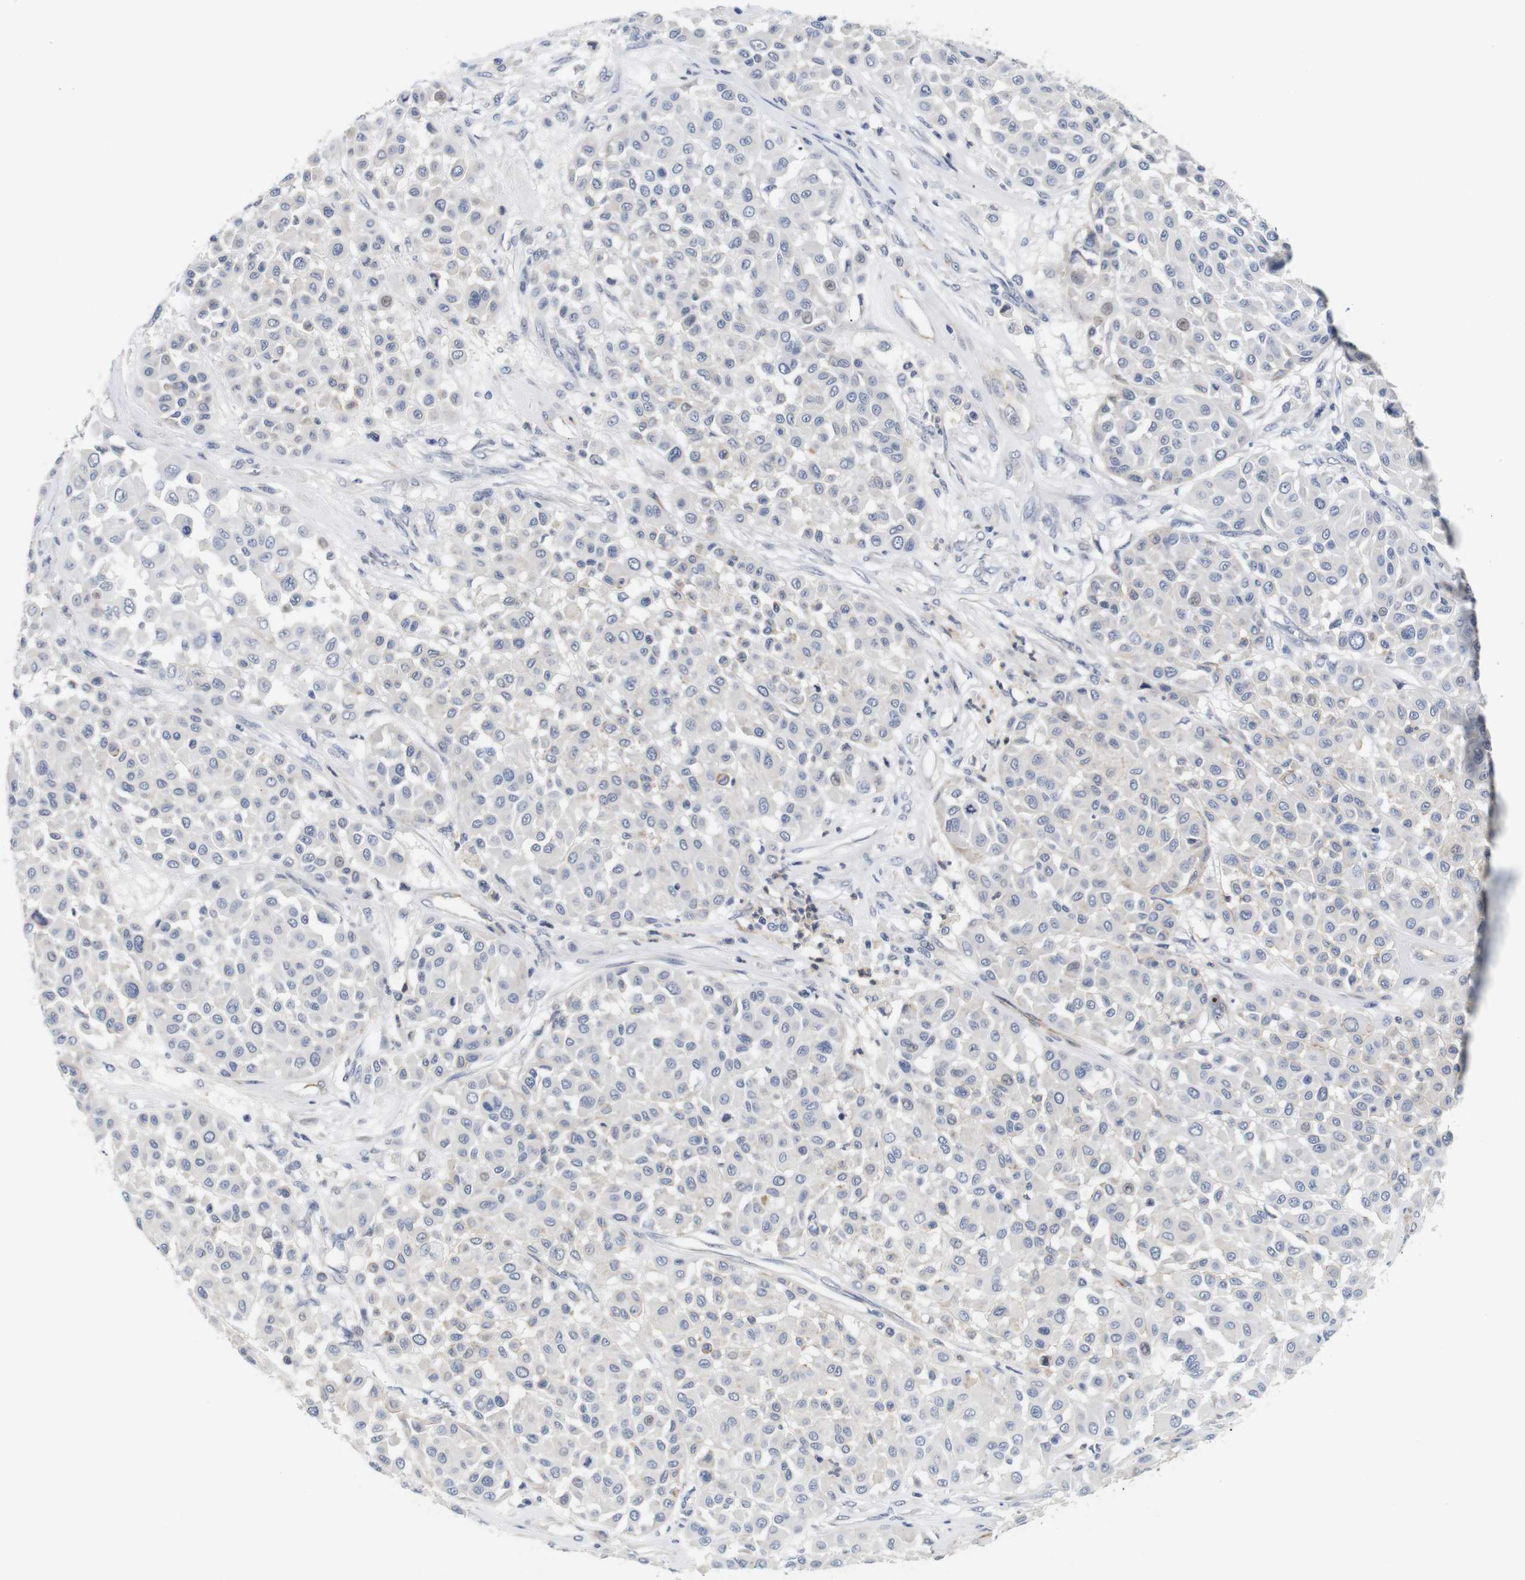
{"staining": {"intensity": "negative", "quantity": "none", "location": "none"}, "tissue": "melanoma", "cell_type": "Tumor cells", "image_type": "cancer", "snomed": [{"axis": "morphology", "description": "Malignant melanoma, Metastatic site"}, {"axis": "topography", "description": "Soft tissue"}], "caption": "This histopathology image is of melanoma stained with immunohistochemistry to label a protein in brown with the nuclei are counter-stained blue. There is no positivity in tumor cells.", "gene": "CYB561", "patient": {"sex": "male", "age": 41}}